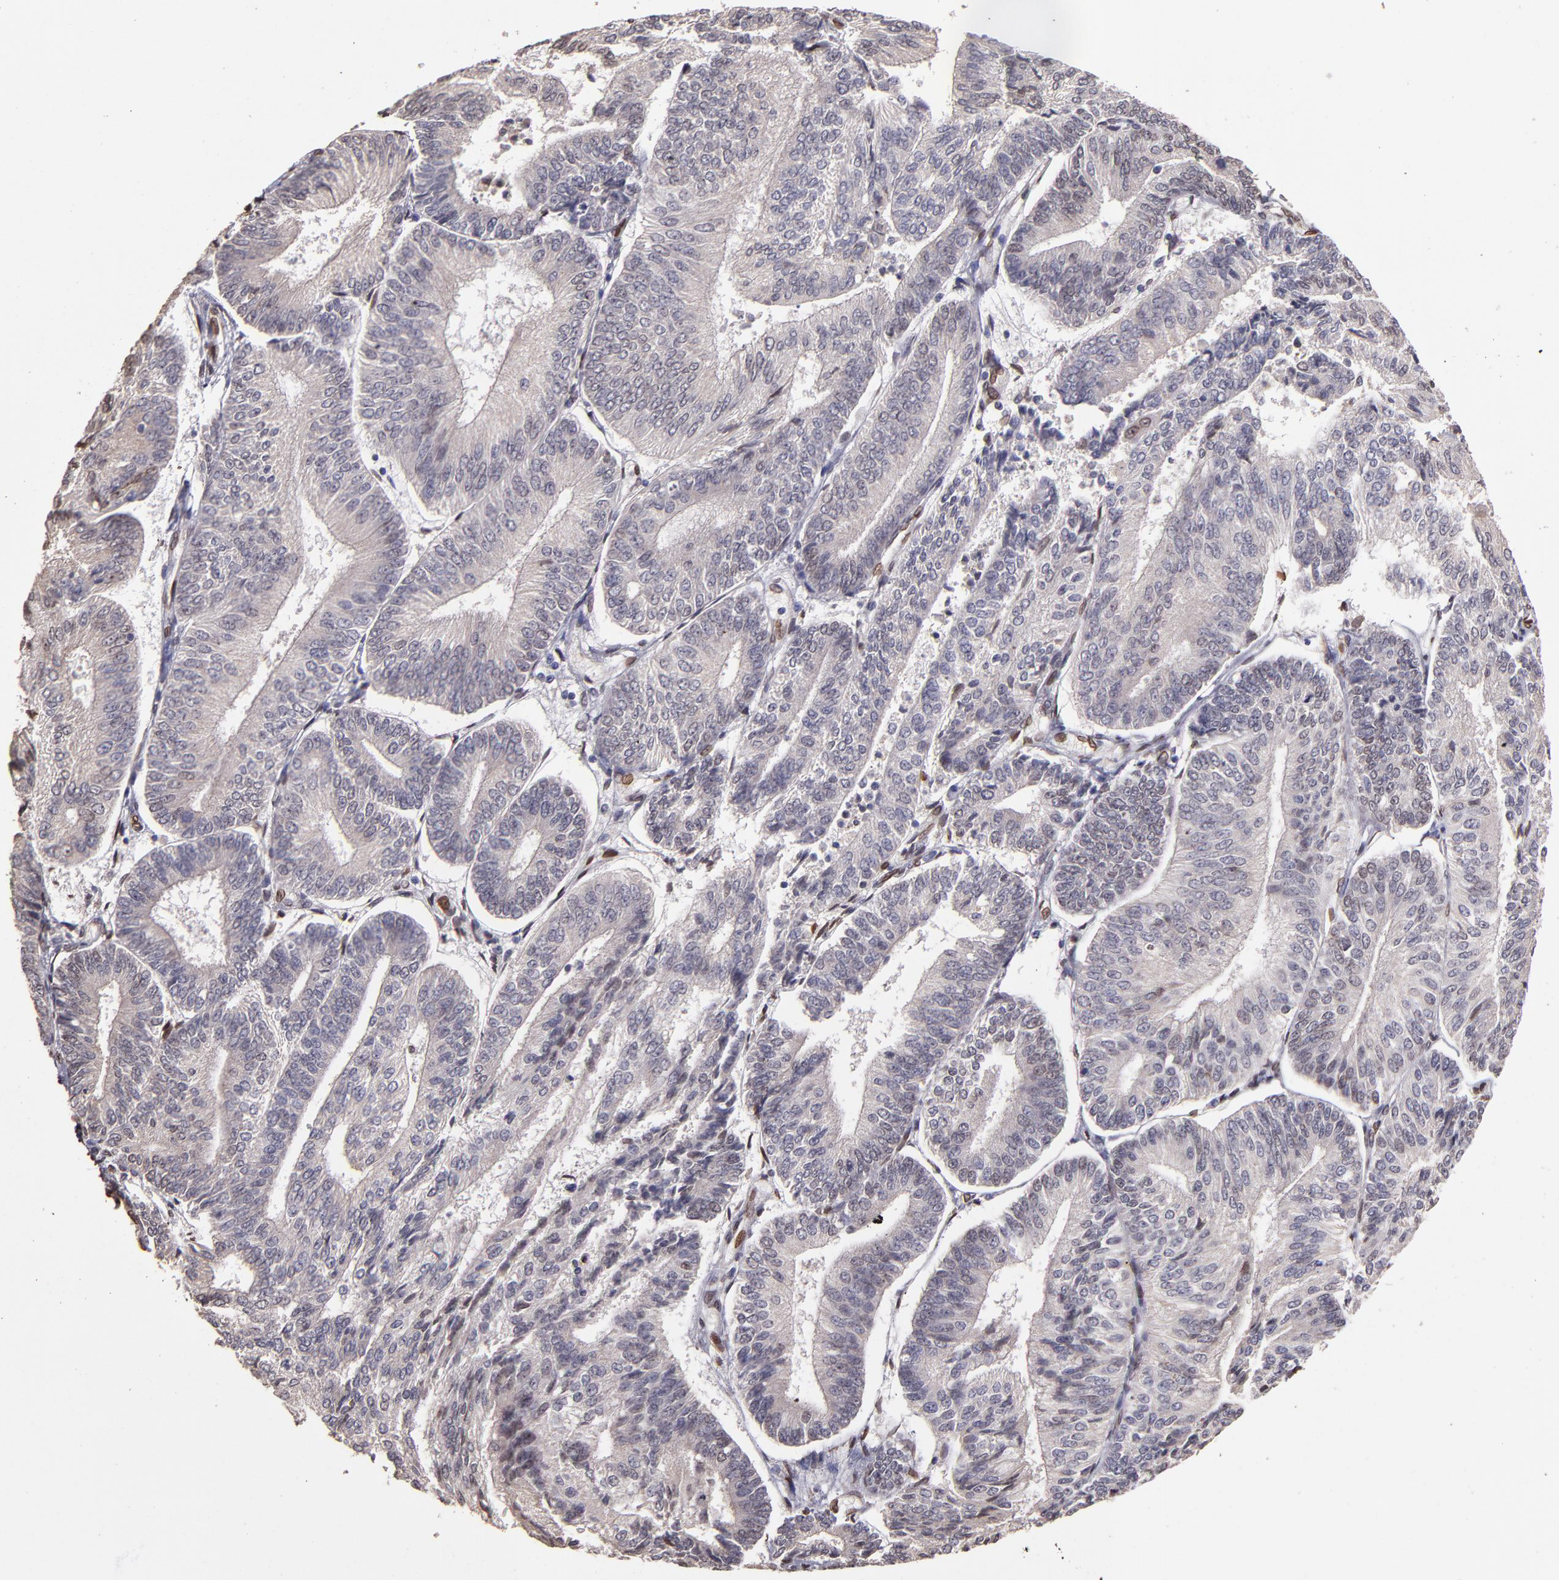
{"staining": {"intensity": "negative", "quantity": "none", "location": "none"}, "tissue": "endometrial cancer", "cell_type": "Tumor cells", "image_type": "cancer", "snomed": [{"axis": "morphology", "description": "Adenocarcinoma, NOS"}, {"axis": "topography", "description": "Endometrium"}], "caption": "Immunohistochemistry (IHC) of human endometrial cancer shows no expression in tumor cells. (DAB immunohistochemistry (IHC) with hematoxylin counter stain).", "gene": "PUM3", "patient": {"sex": "female", "age": 55}}